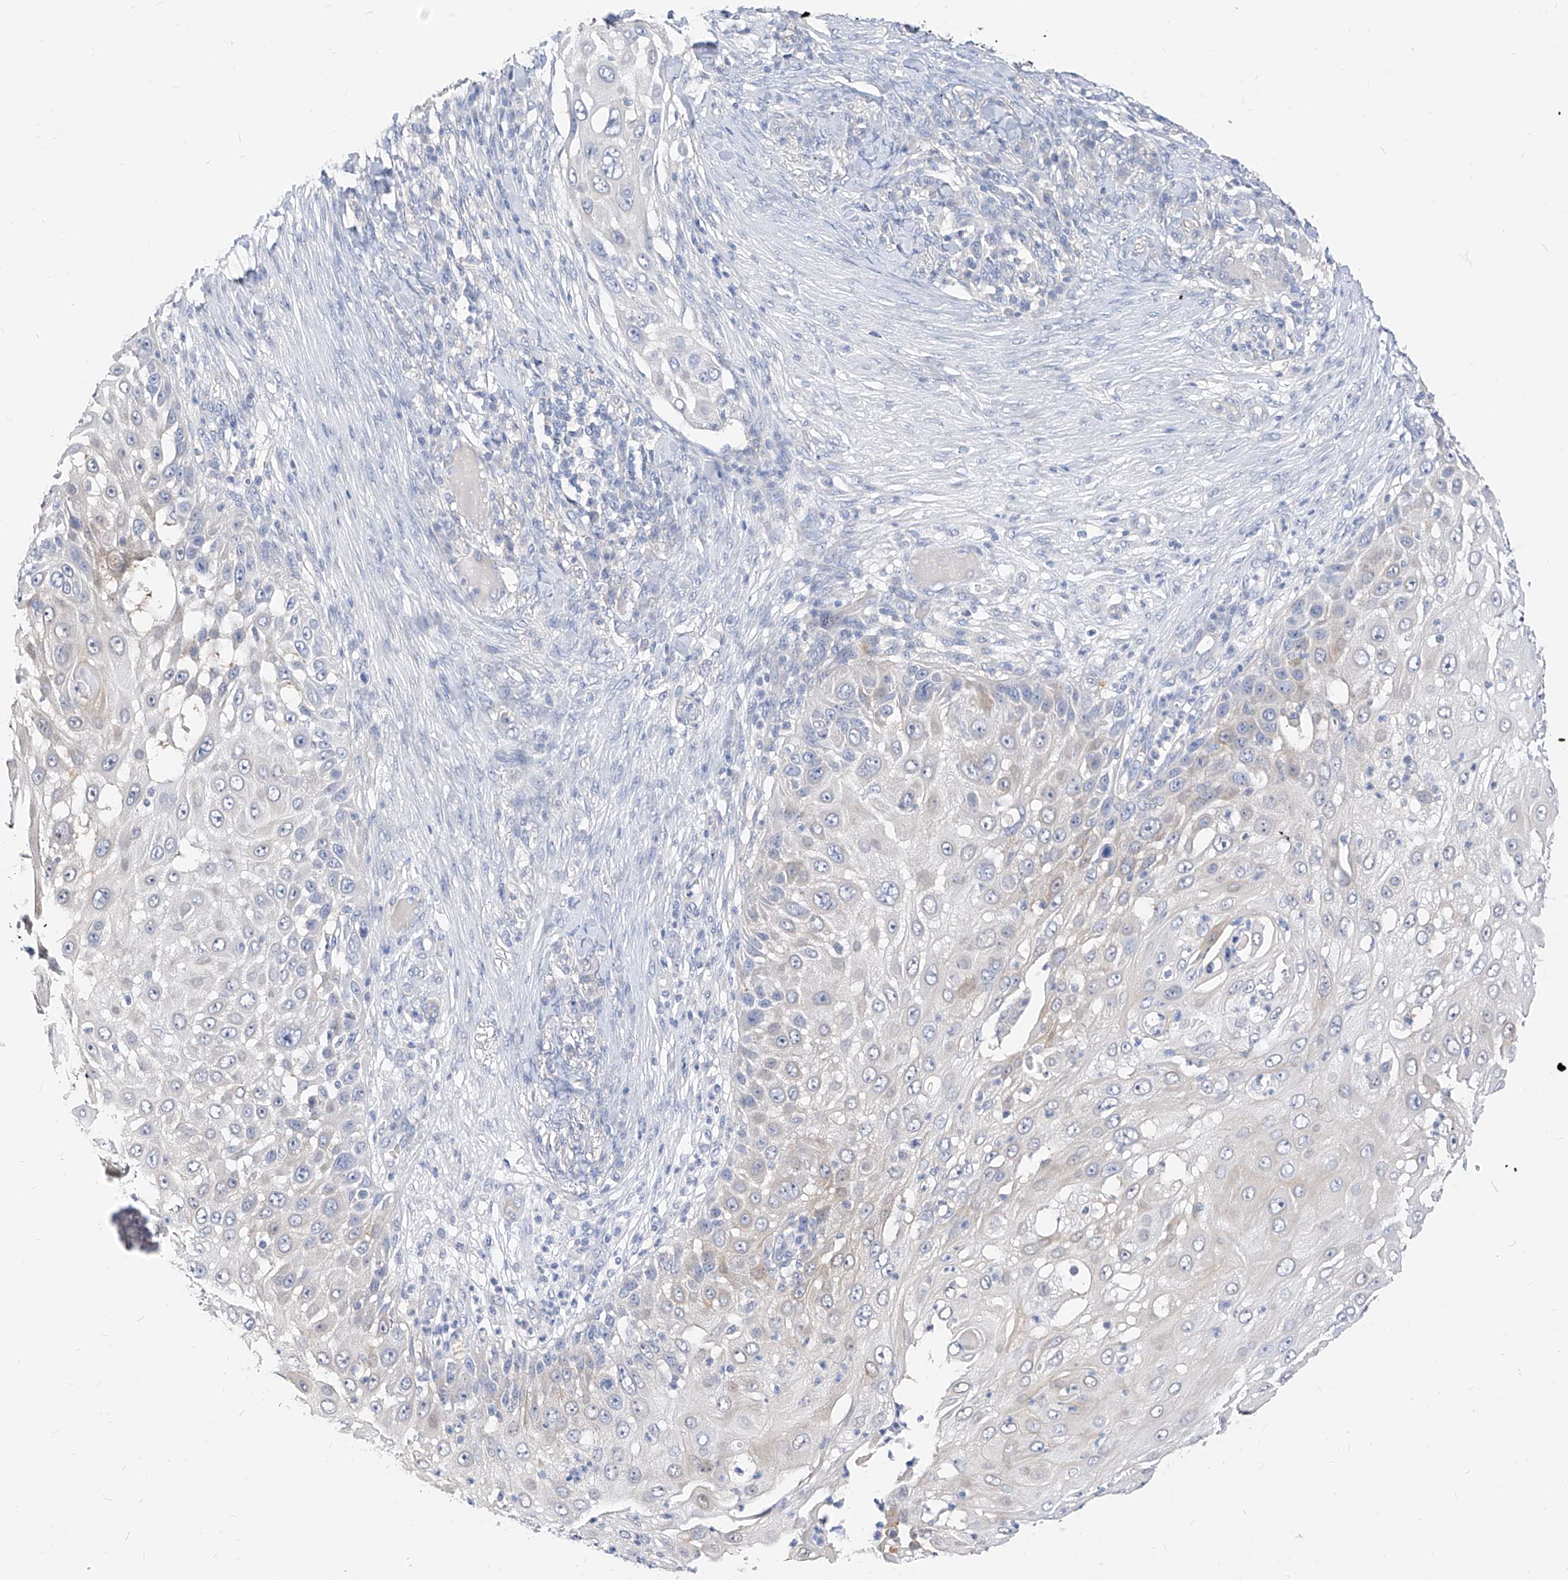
{"staining": {"intensity": "negative", "quantity": "none", "location": "none"}, "tissue": "skin cancer", "cell_type": "Tumor cells", "image_type": "cancer", "snomed": [{"axis": "morphology", "description": "Squamous cell carcinoma, NOS"}, {"axis": "topography", "description": "Skin"}], "caption": "This is an immunohistochemistry photomicrograph of skin cancer (squamous cell carcinoma). There is no positivity in tumor cells.", "gene": "ZZEF1", "patient": {"sex": "female", "age": 44}}